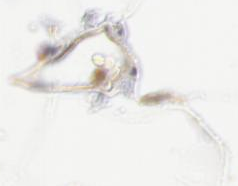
{"staining": {"intensity": "negative", "quantity": "none", "location": "none"}, "tissue": "adipose tissue", "cell_type": "Adipocytes", "image_type": "normal", "snomed": [{"axis": "morphology", "description": "Normal tissue, NOS"}, {"axis": "morphology", "description": "Duct carcinoma"}, {"axis": "topography", "description": "Breast"}, {"axis": "topography", "description": "Adipose tissue"}], "caption": "Protein analysis of benign adipose tissue demonstrates no significant positivity in adipocytes. (Stains: DAB immunohistochemistry (IHC) with hematoxylin counter stain, Microscopy: brightfield microscopy at high magnification).", "gene": "RNF213", "patient": {"sex": "female", "age": 37}}